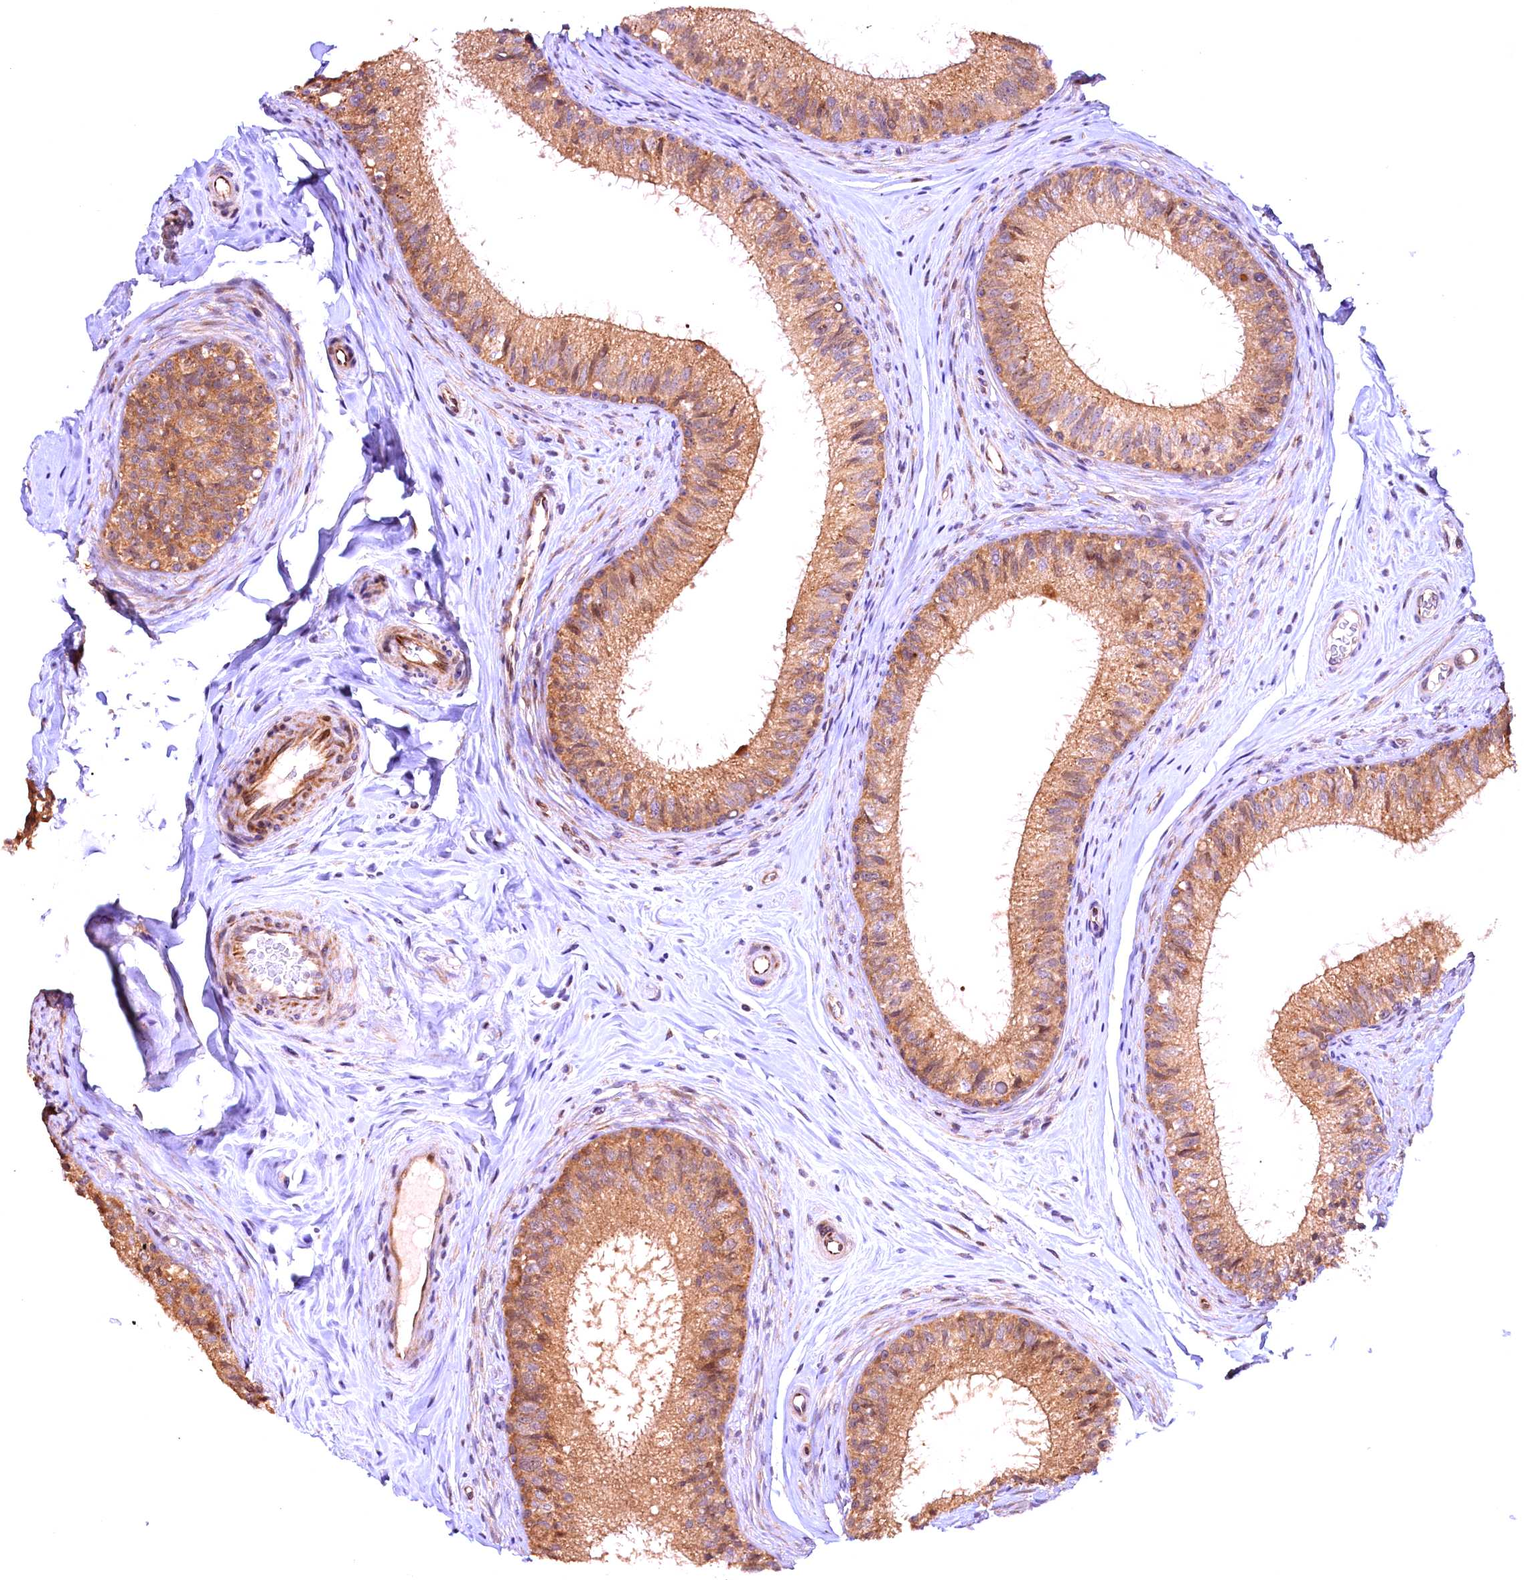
{"staining": {"intensity": "moderate", "quantity": ">75%", "location": "cytoplasmic/membranous"}, "tissue": "epididymis", "cell_type": "Glandular cells", "image_type": "normal", "snomed": [{"axis": "morphology", "description": "Normal tissue, NOS"}, {"axis": "topography", "description": "Epididymis"}], "caption": "Immunohistochemistry (DAB (3,3'-diaminobenzidine)) staining of normal epididymis reveals moderate cytoplasmic/membranous protein expression in approximately >75% of glandular cells.", "gene": "RPUSD2", "patient": {"sex": "male", "age": 33}}